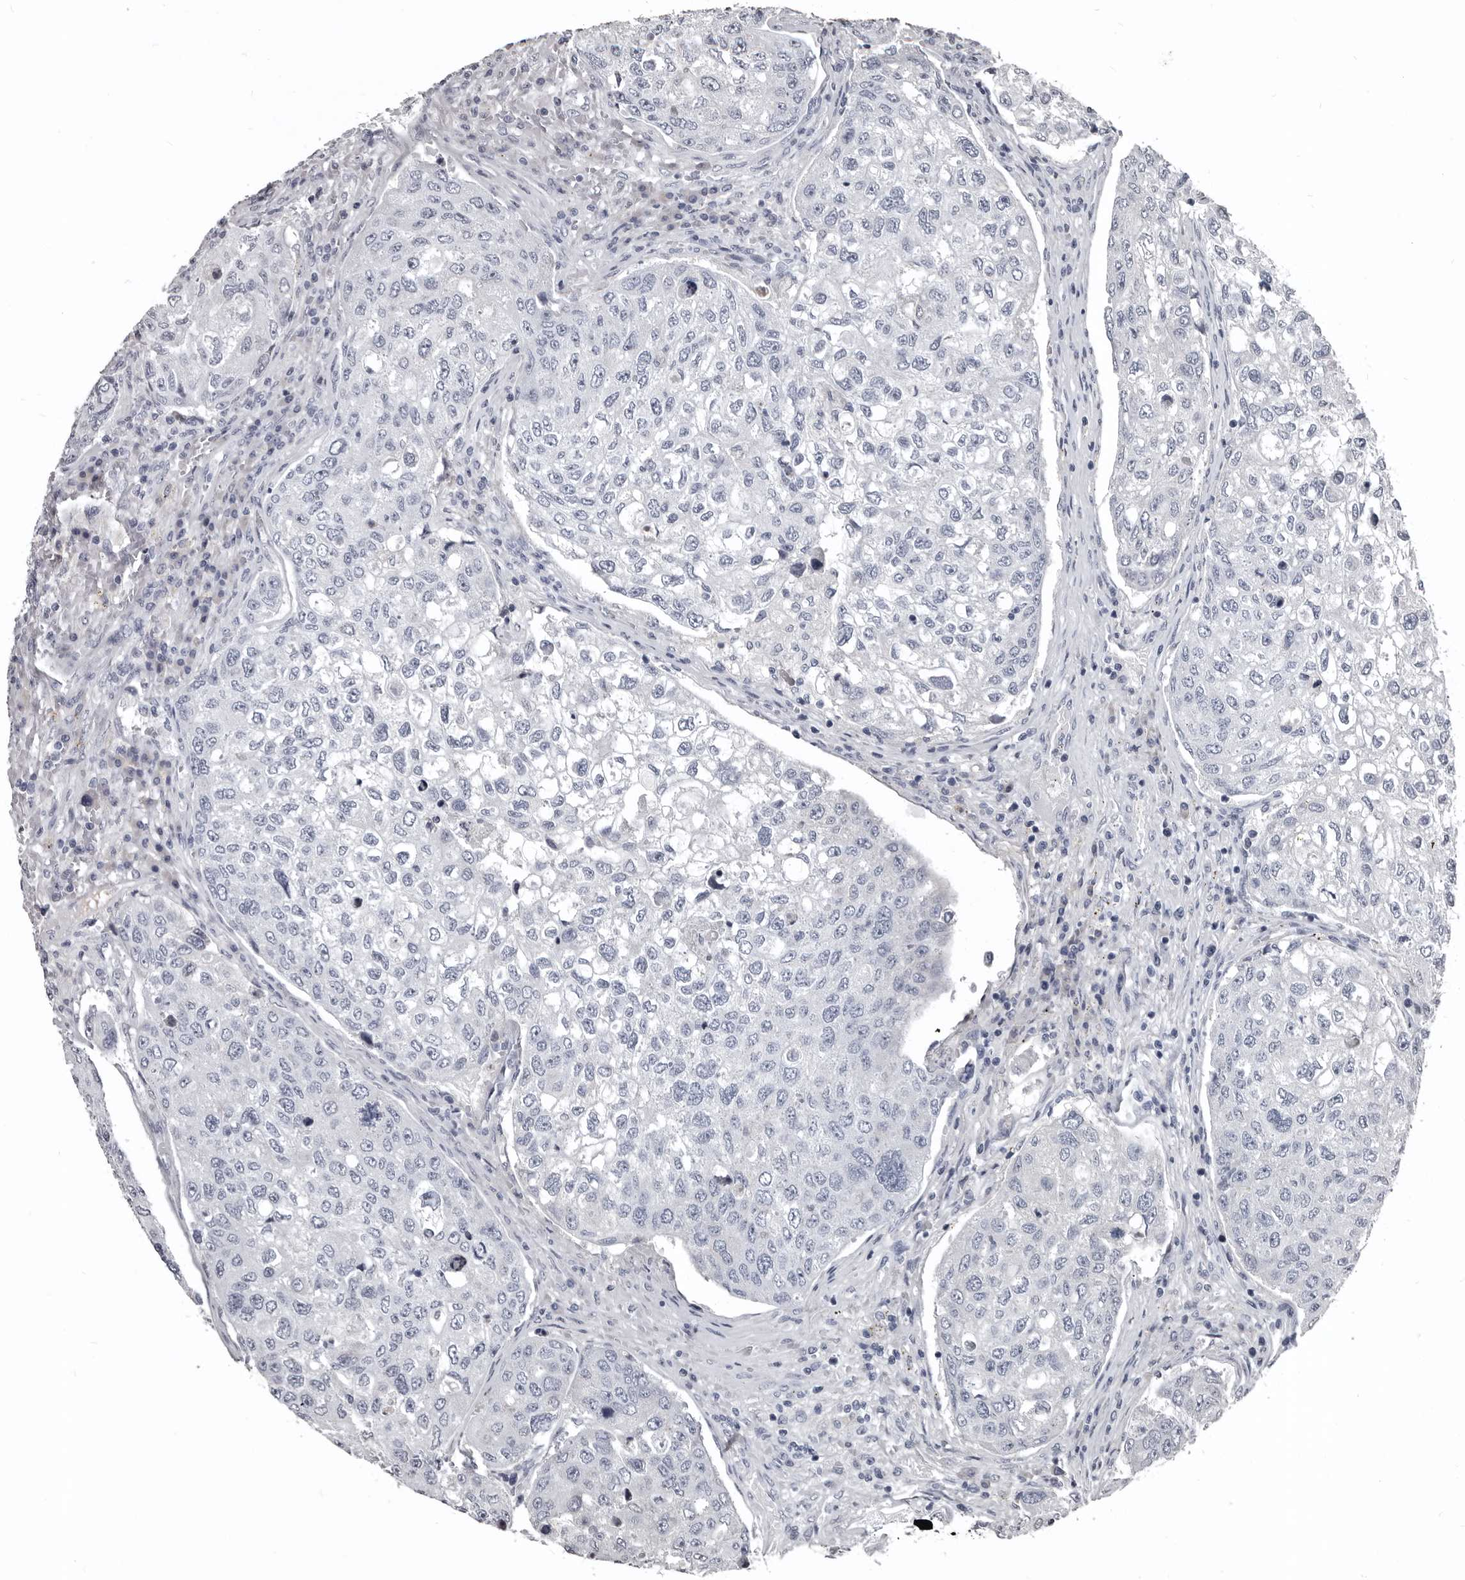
{"staining": {"intensity": "negative", "quantity": "none", "location": "none"}, "tissue": "urothelial cancer", "cell_type": "Tumor cells", "image_type": "cancer", "snomed": [{"axis": "morphology", "description": "Urothelial carcinoma, High grade"}, {"axis": "topography", "description": "Lymph node"}, {"axis": "topography", "description": "Urinary bladder"}], "caption": "IHC histopathology image of neoplastic tissue: human urothelial carcinoma (high-grade) stained with DAB (3,3'-diaminobenzidine) exhibits no significant protein staining in tumor cells. Brightfield microscopy of immunohistochemistry (IHC) stained with DAB (brown) and hematoxylin (blue), captured at high magnification.", "gene": "GREB1", "patient": {"sex": "male", "age": 51}}